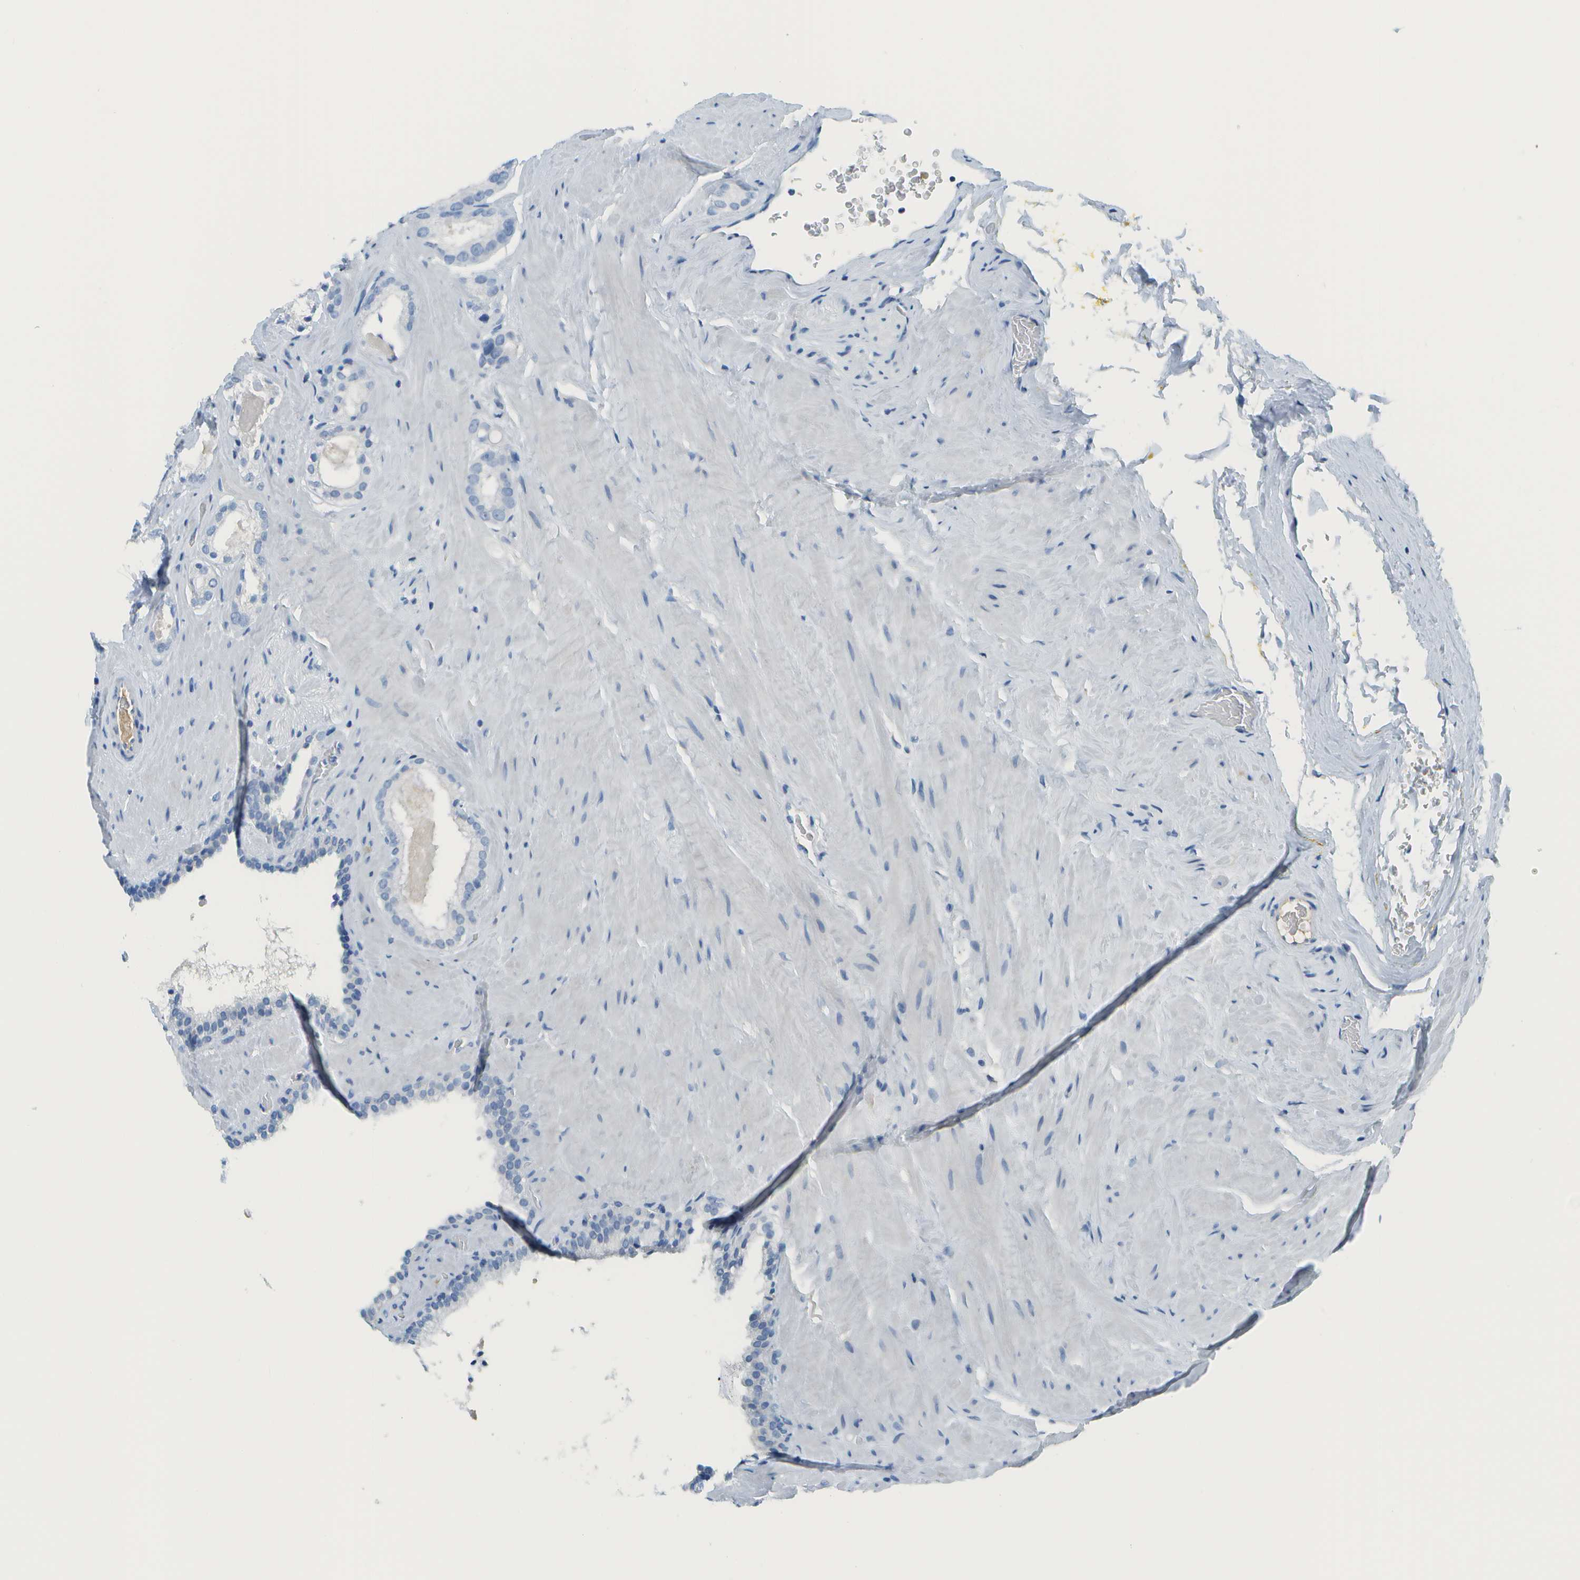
{"staining": {"intensity": "negative", "quantity": "none", "location": "none"}, "tissue": "prostate cancer", "cell_type": "Tumor cells", "image_type": "cancer", "snomed": [{"axis": "morphology", "description": "Adenocarcinoma, High grade"}, {"axis": "topography", "description": "Prostate"}], "caption": "High-grade adenocarcinoma (prostate) was stained to show a protein in brown. There is no significant staining in tumor cells.", "gene": "C1S", "patient": {"sex": "male", "age": 64}}